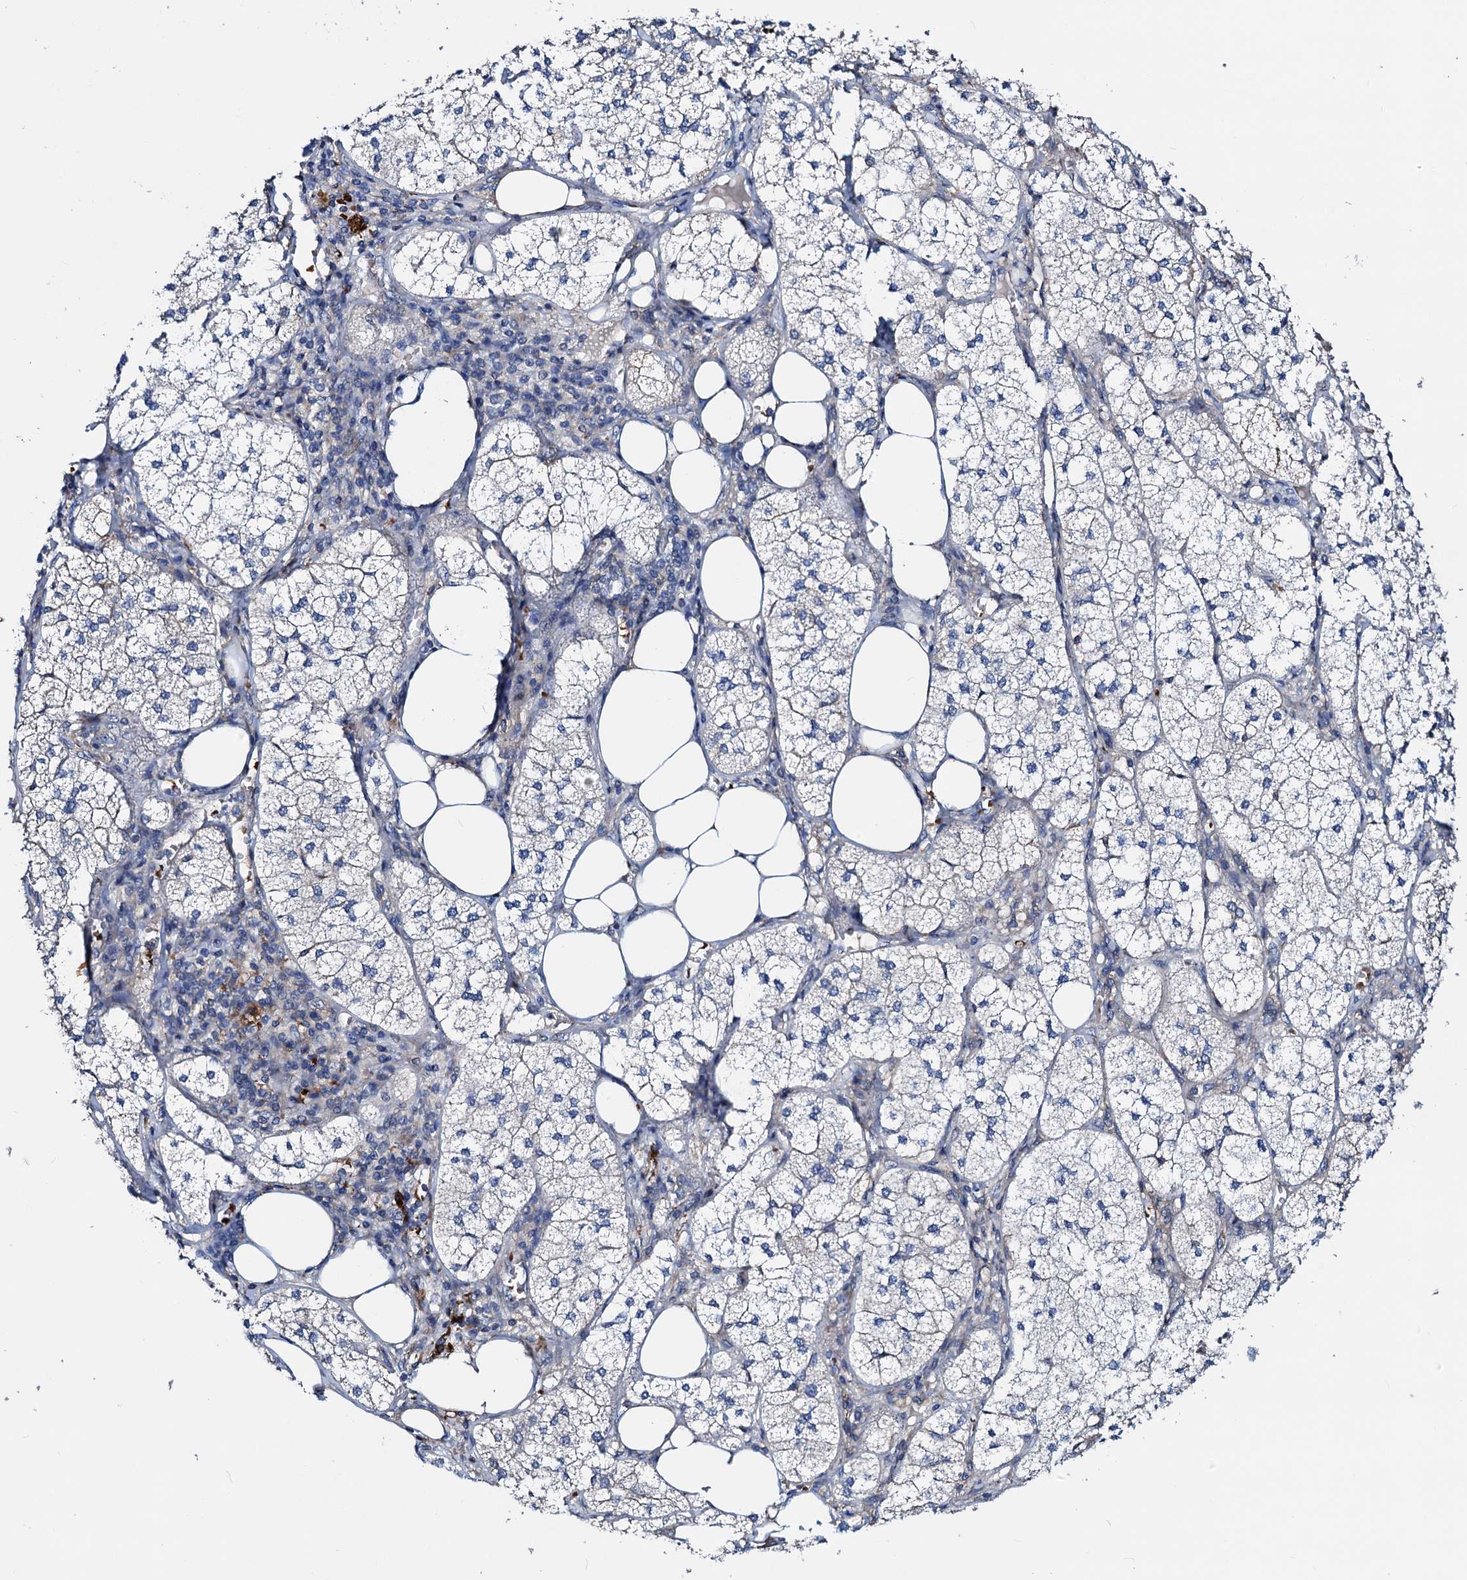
{"staining": {"intensity": "weak", "quantity": "<25%", "location": "cytoplasmic/membranous"}, "tissue": "adrenal gland", "cell_type": "Glandular cells", "image_type": "normal", "snomed": [{"axis": "morphology", "description": "Normal tissue, NOS"}, {"axis": "topography", "description": "Adrenal gland"}], "caption": "Immunohistochemical staining of unremarkable human adrenal gland reveals no significant expression in glandular cells.", "gene": "GCOM1", "patient": {"sex": "female", "age": 61}}